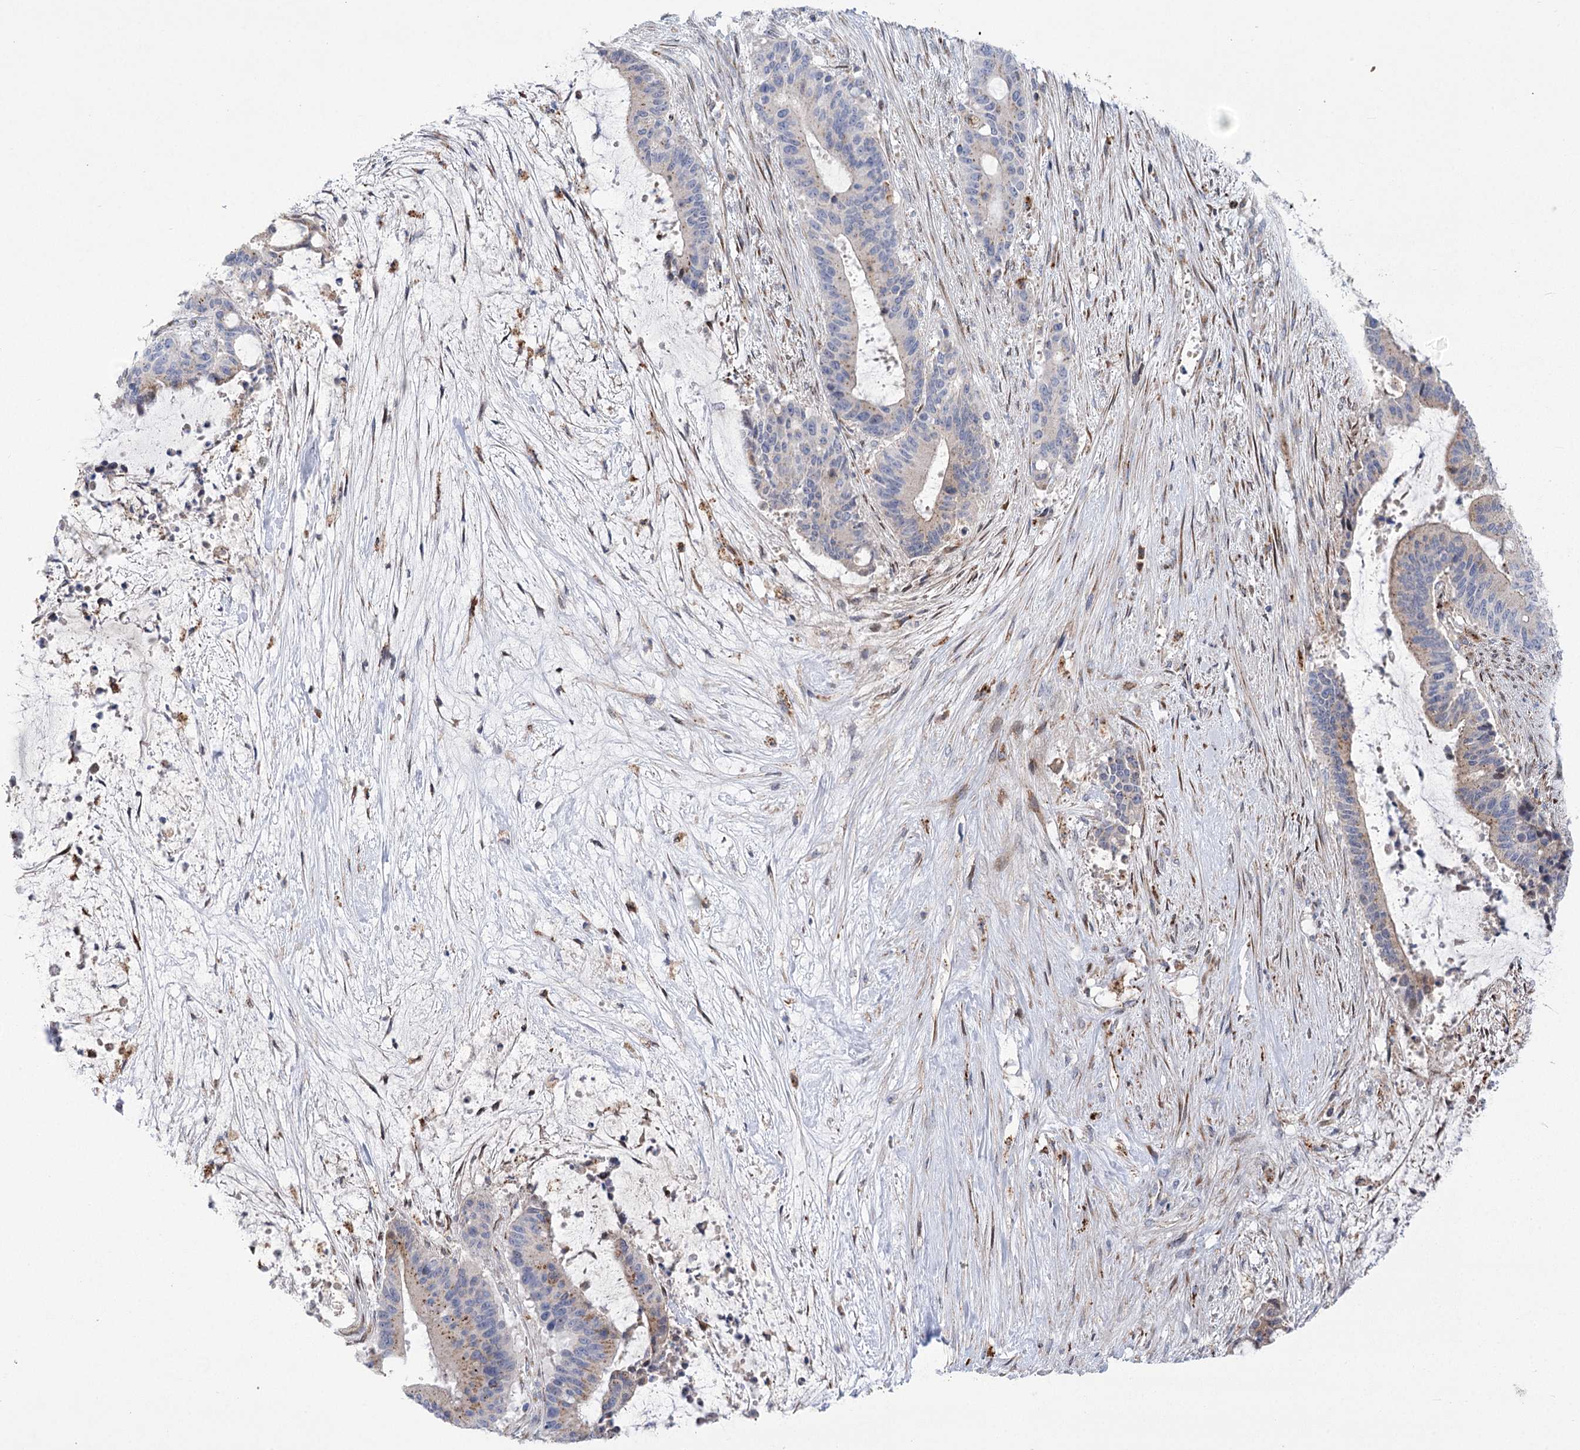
{"staining": {"intensity": "weak", "quantity": "<25%", "location": "cytoplasmic/membranous"}, "tissue": "liver cancer", "cell_type": "Tumor cells", "image_type": "cancer", "snomed": [{"axis": "morphology", "description": "Normal tissue, NOS"}, {"axis": "morphology", "description": "Cholangiocarcinoma"}, {"axis": "topography", "description": "Liver"}, {"axis": "topography", "description": "Peripheral nerve tissue"}], "caption": "Image shows no significant protein expression in tumor cells of cholangiocarcinoma (liver).", "gene": "NME7", "patient": {"sex": "female", "age": 73}}